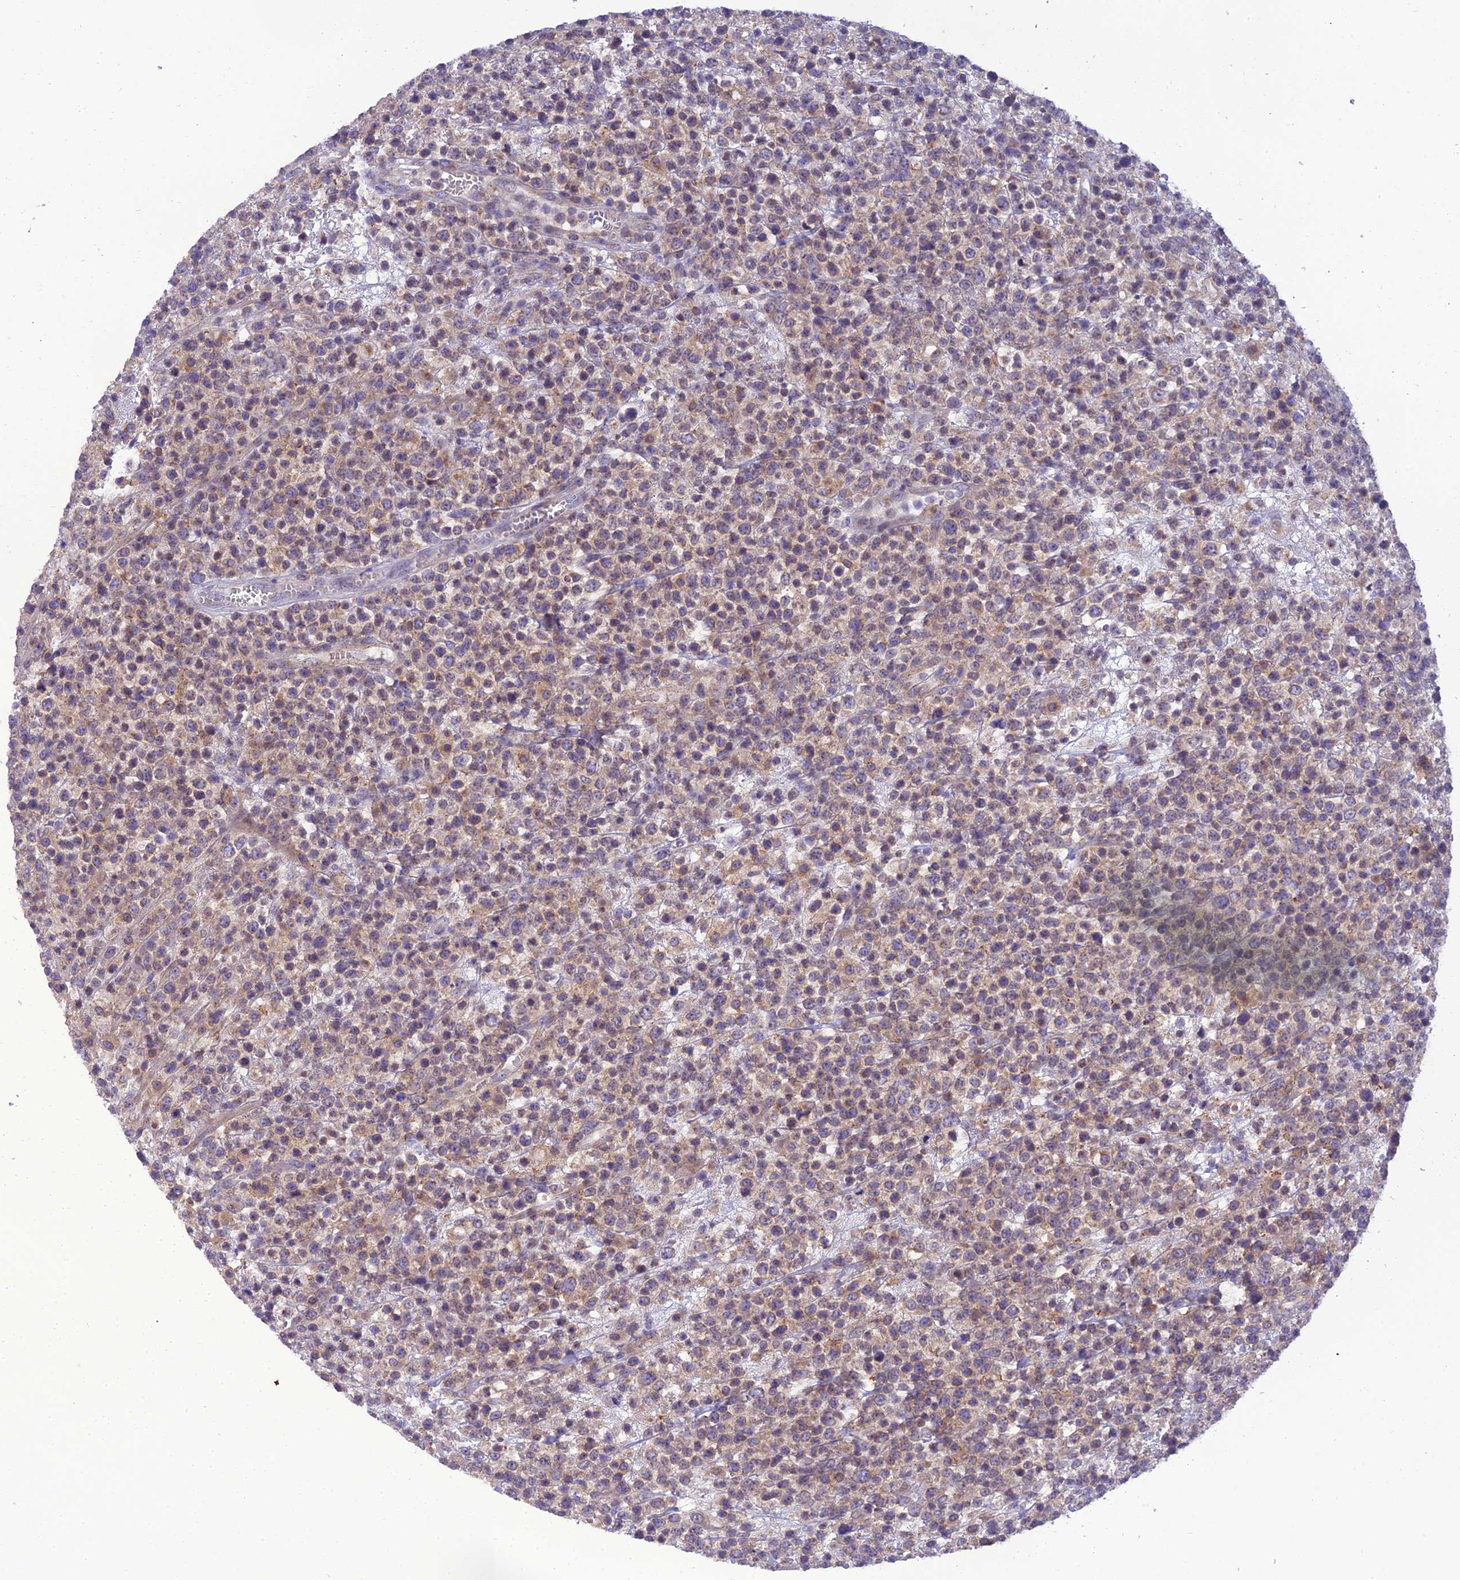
{"staining": {"intensity": "weak", "quantity": ">75%", "location": "cytoplasmic/membranous"}, "tissue": "lymphoma", "cell_type": "Tumor cells", "image_type": "cancer", "snomed": [{"axis": "morphology", "description": "Malignant lymphoma, non-Hodgkin's type, High grade"}, {"axis": "topography", "description": "Colon"}], "caption": "This histopathology image displays lymphoma stained with immunohistochemistry to label a protein in brown. The cytoplasmic/membranous of tumor cells show weak positivity for the protein. Nuclei are counter-stained blue.", "gene": "GOLPH3", "patient": {"sex": "female", "age": 53}}